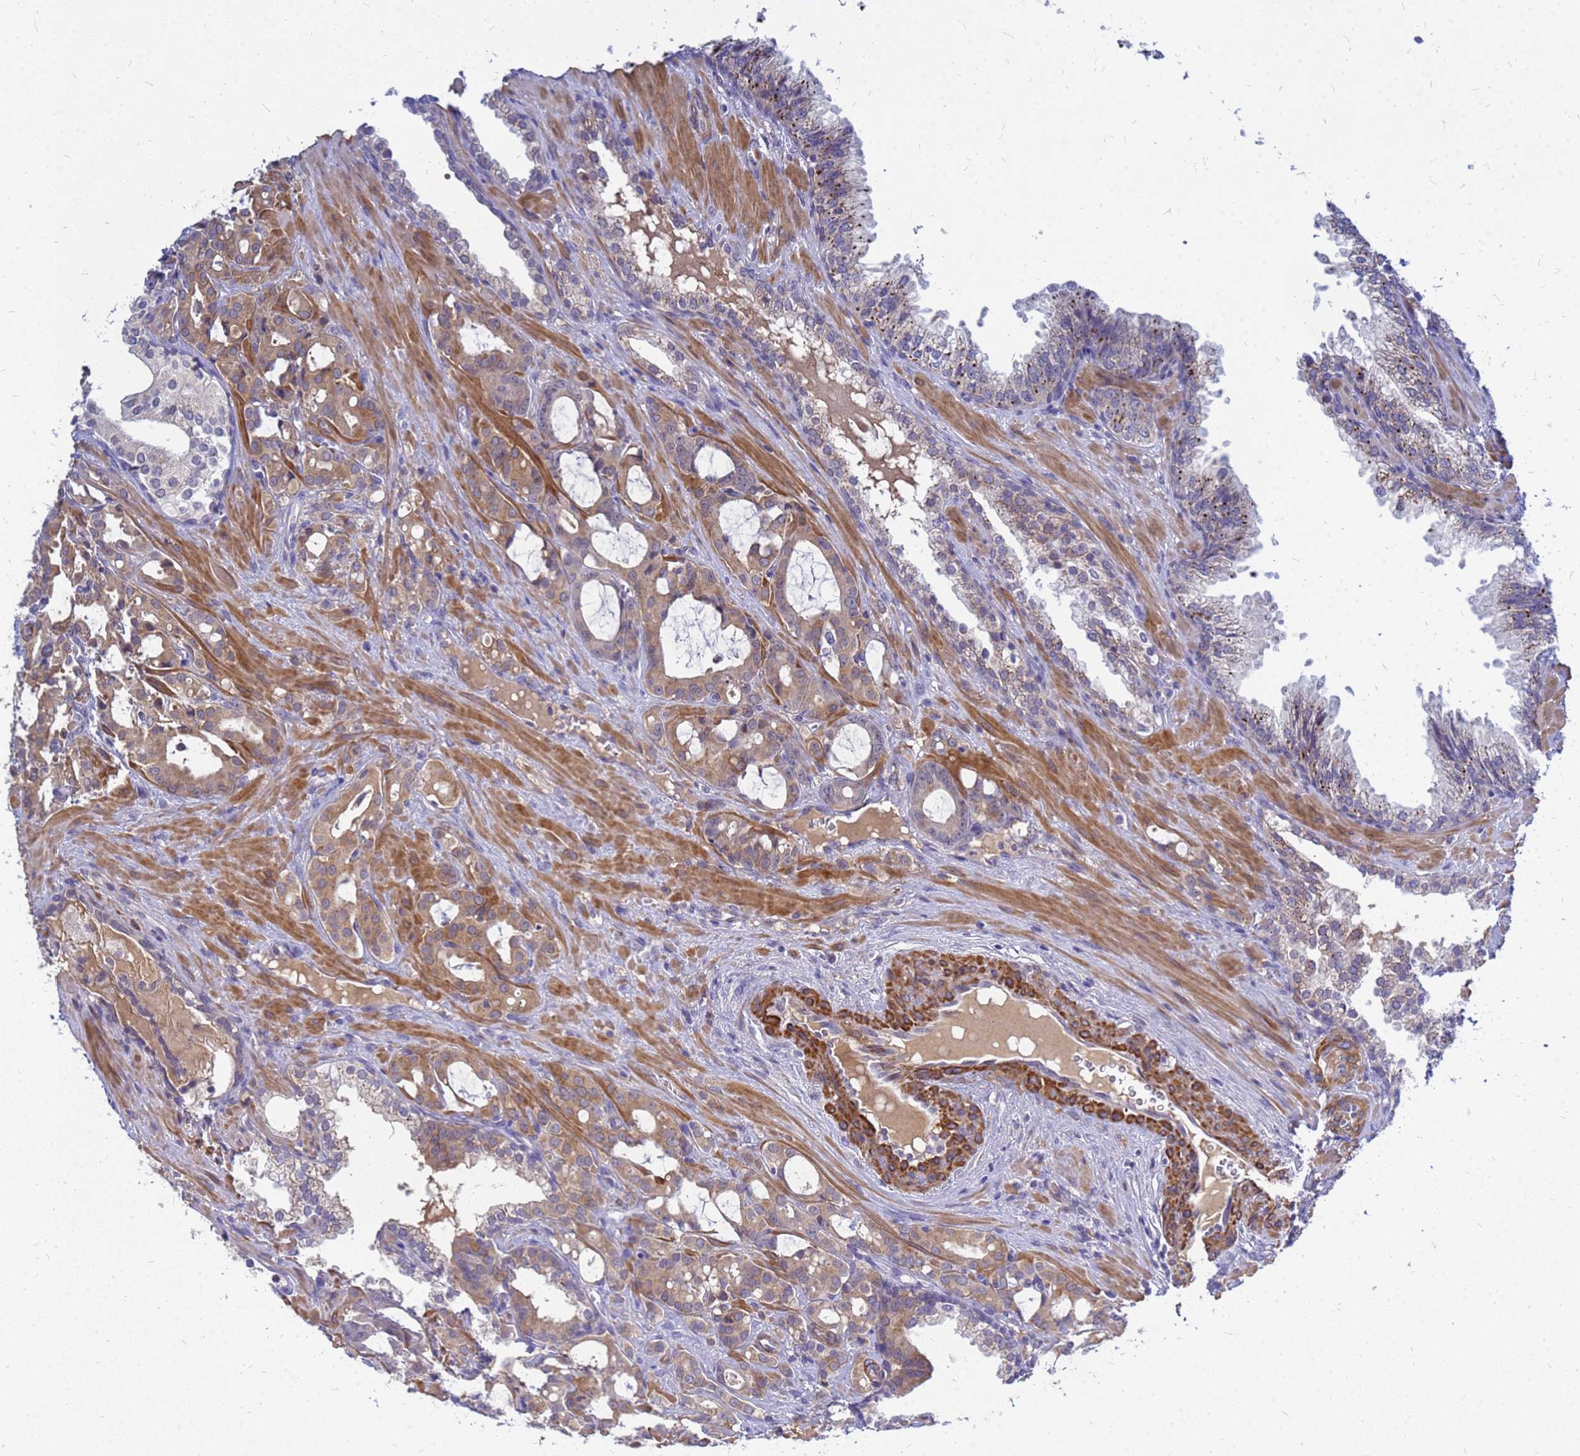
{"staining": {"intensity": "moderate", "quantity": "25%-75%", "location": "cytoplasmic/membranous"}, "tissue": "prostate cancer", "cell_type": "Tumor cells", "image_type": "cancer", "snomed": [{"axis": "morphology", "description": "Adenocarcinoma, High grade"}, {"axis": "topography", "description": "Prostate"}], "caption": "Protein expression analysis of human prostate cancer reveals moderate cytoplasmic/membranous positivity in about 25%-75% of tumor cells. (Stains: DAB in brown, nuclei in blue, Microscopy: brightfield microscopy at high magnification).", "gene": "SRGAP3", "patient": {"sex": "male", "age": 72}}